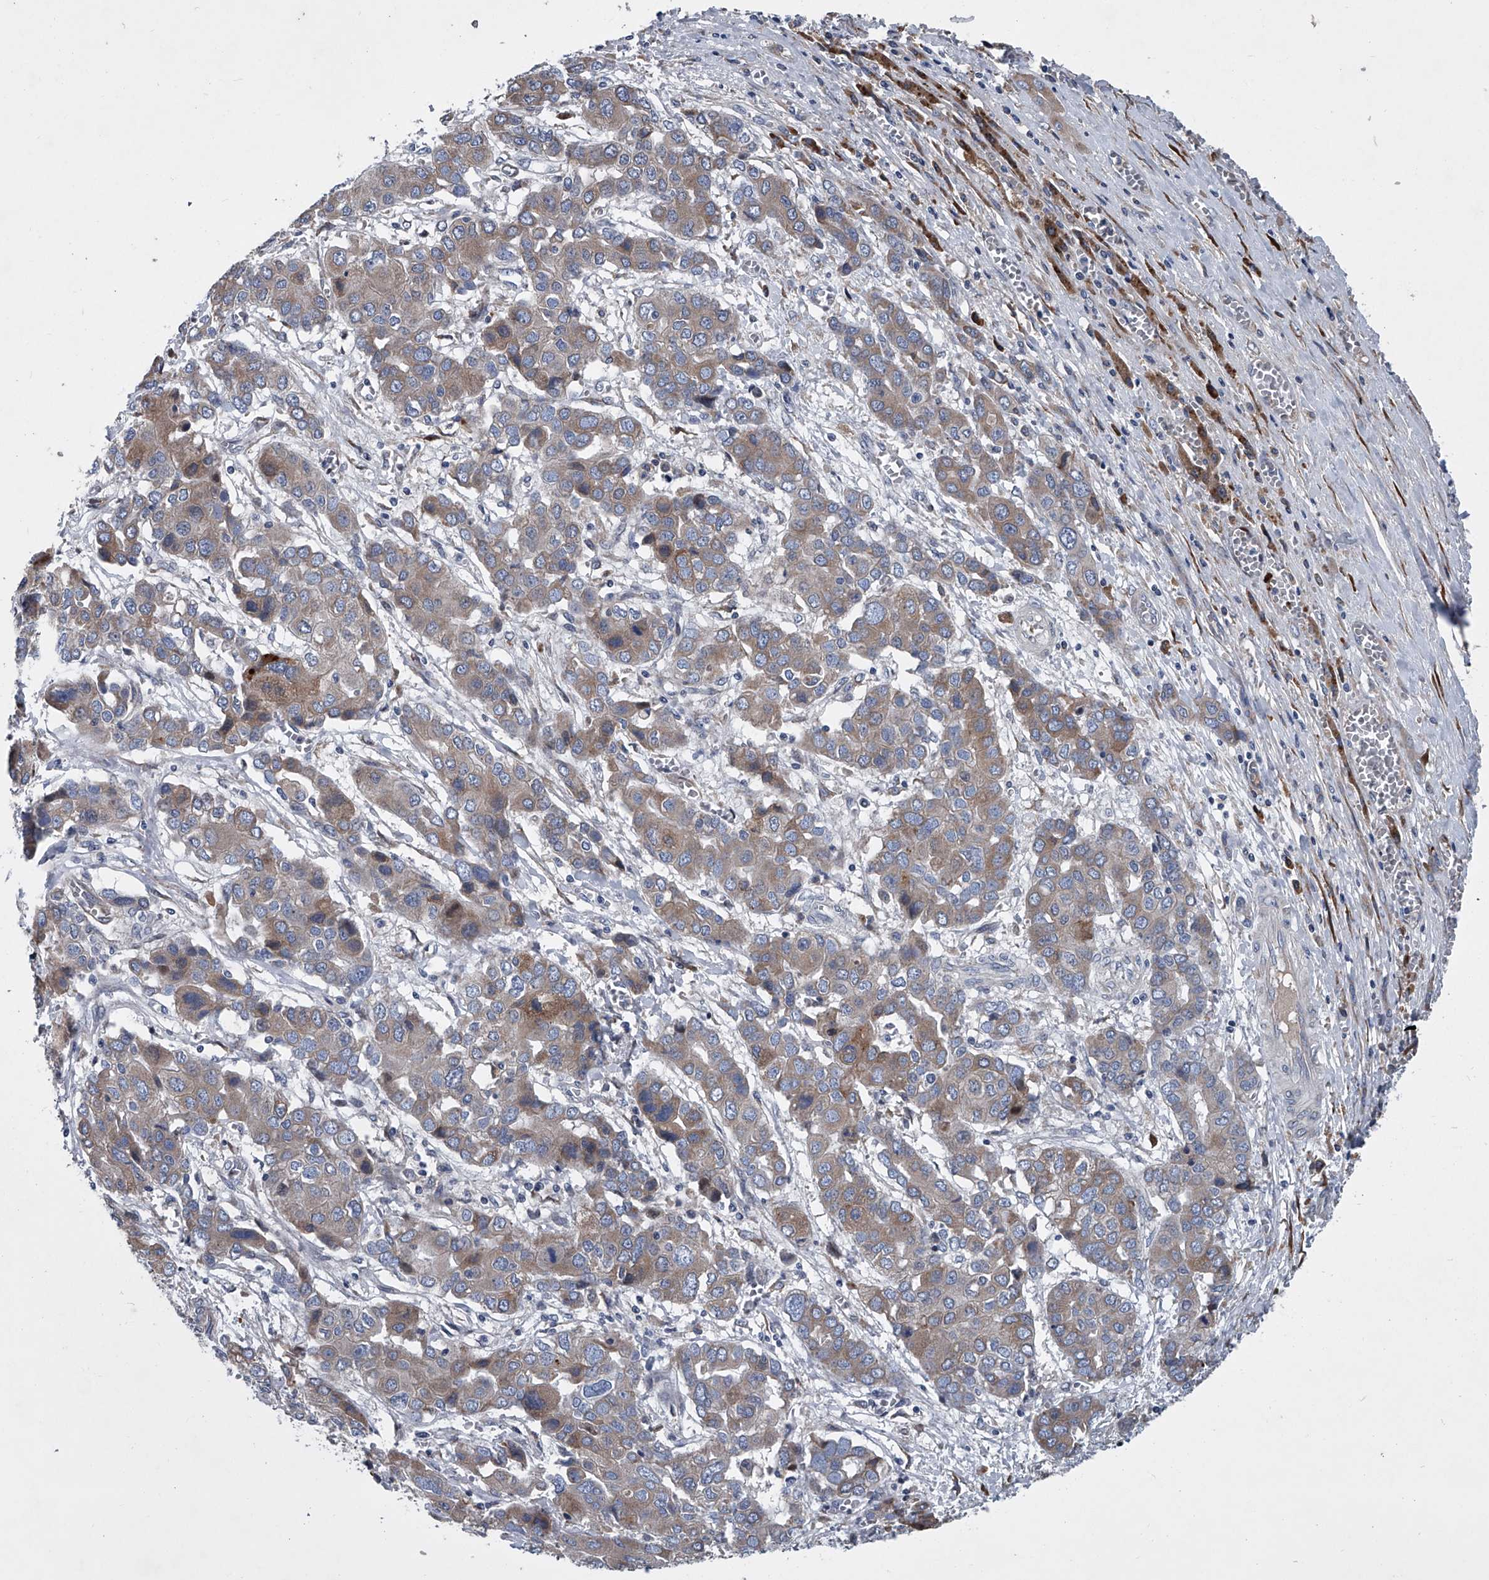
{"staining": {"intensity": "weak", "quantity": "25%-75%", "location": "cytoplasmic/membranous"}, "tissue": "liver cancer", "cell_type": "Tumor cells", "image_type": "cancer", "snomed": [{"axis": "morphology", "description": "Cholangiocarcinoma"}, {"axis": "topography", "description": "Liver"}], "caption": "This image reveals immunohistochemistry (IHC) staining of liver cancer (cholangiocarcinoma), with low weak cytoplasmic/membranous positivity in about 25%-75% of tumor cells.", "gene": "ABCG1", "patient": {"sex": "male", "age": 67}}